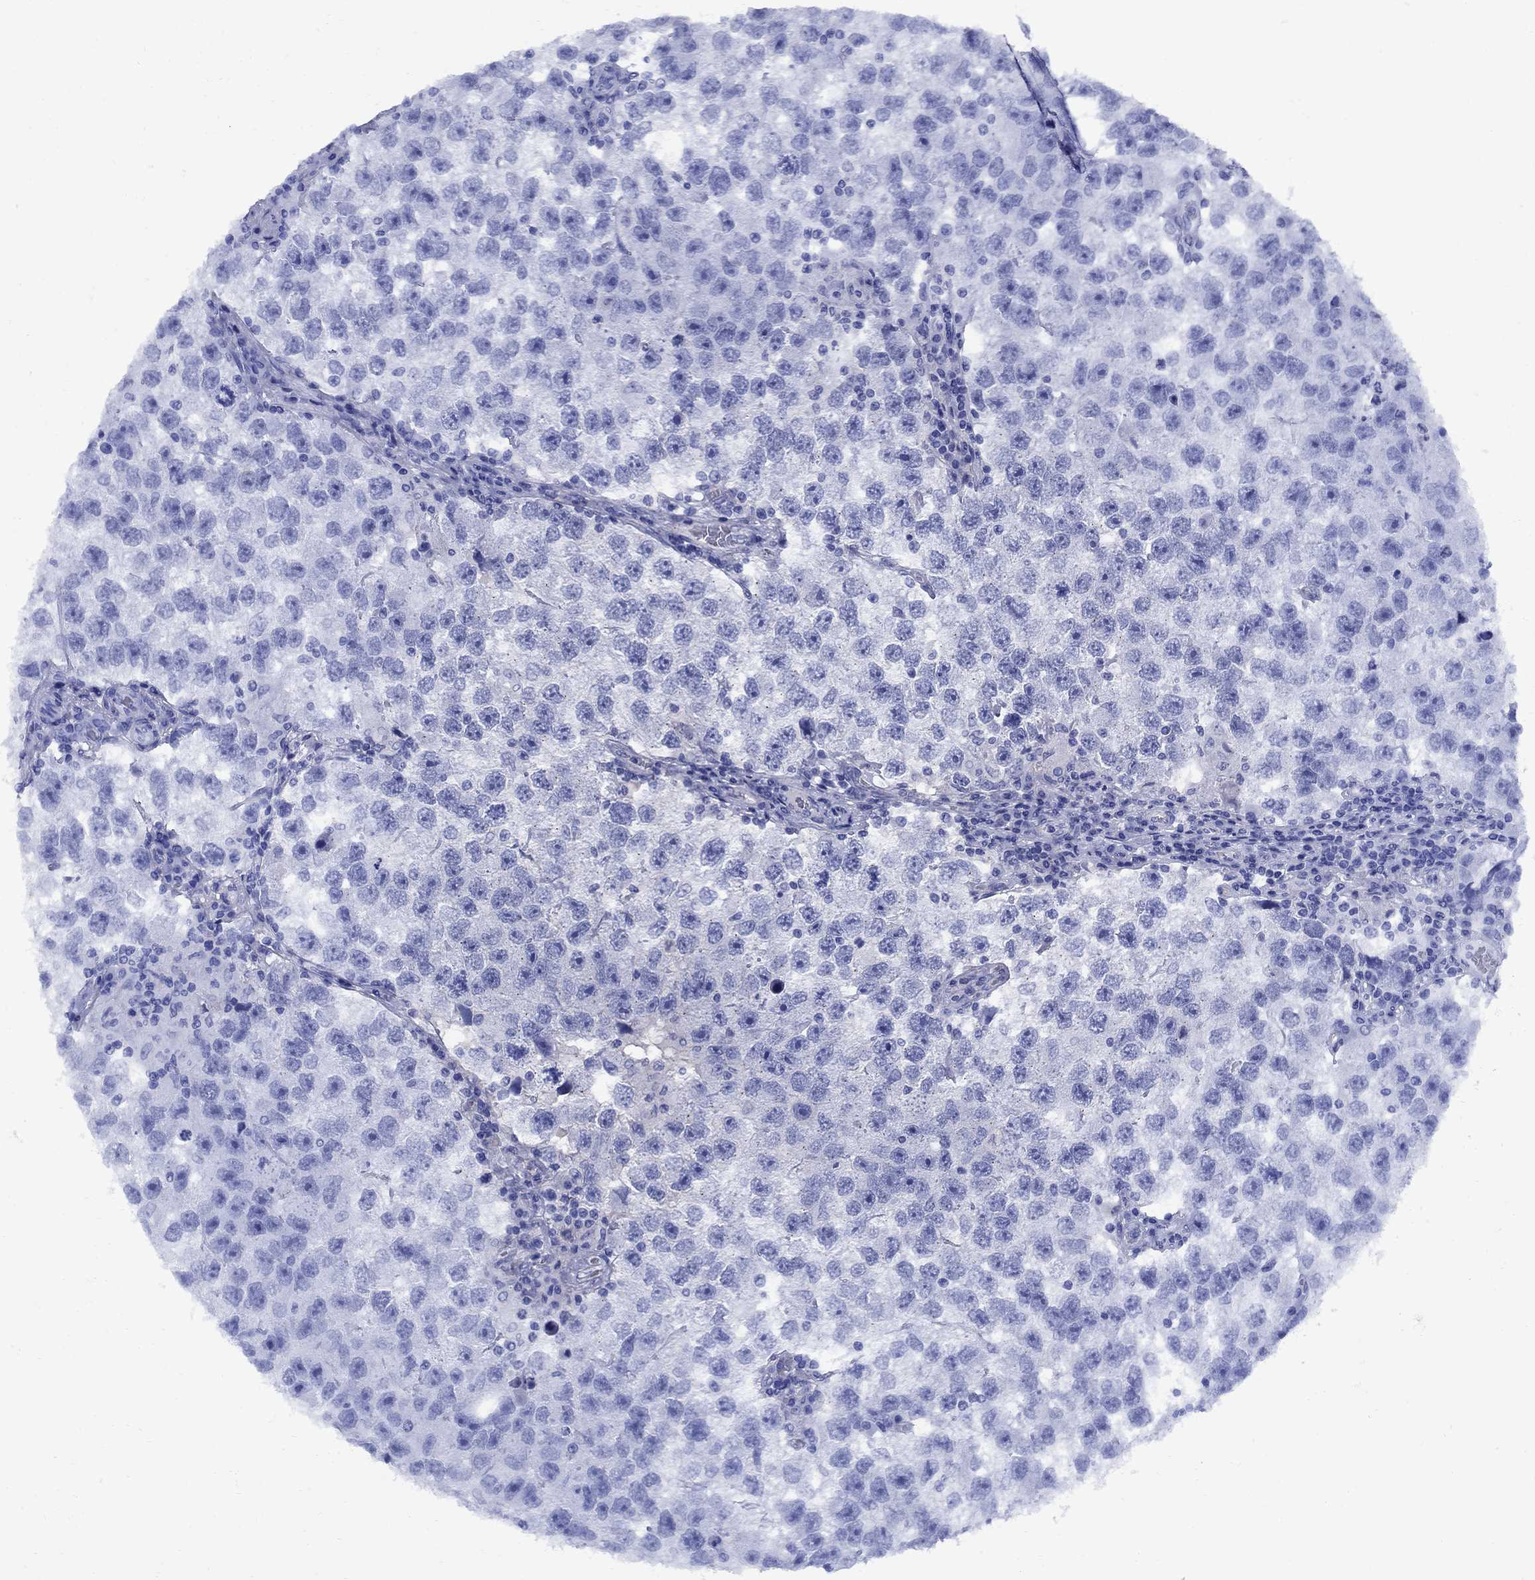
{"staining": {"intensity": "negative", "quantity": "none", "location": "none"}, "tissue": "testis cancer", "cell_type": "Tumor cells", "image_type": "cancer", "snomed": [{"axis": "morphology", "description": "Seminoma, NOS"}, {"axis": "topography", "description": "Testis"}], "caption": "Tumor cells are negative for protein expression in human testis cancer.", "gene": "SMCP", "patient": {"sex": "male", "age": 26}}